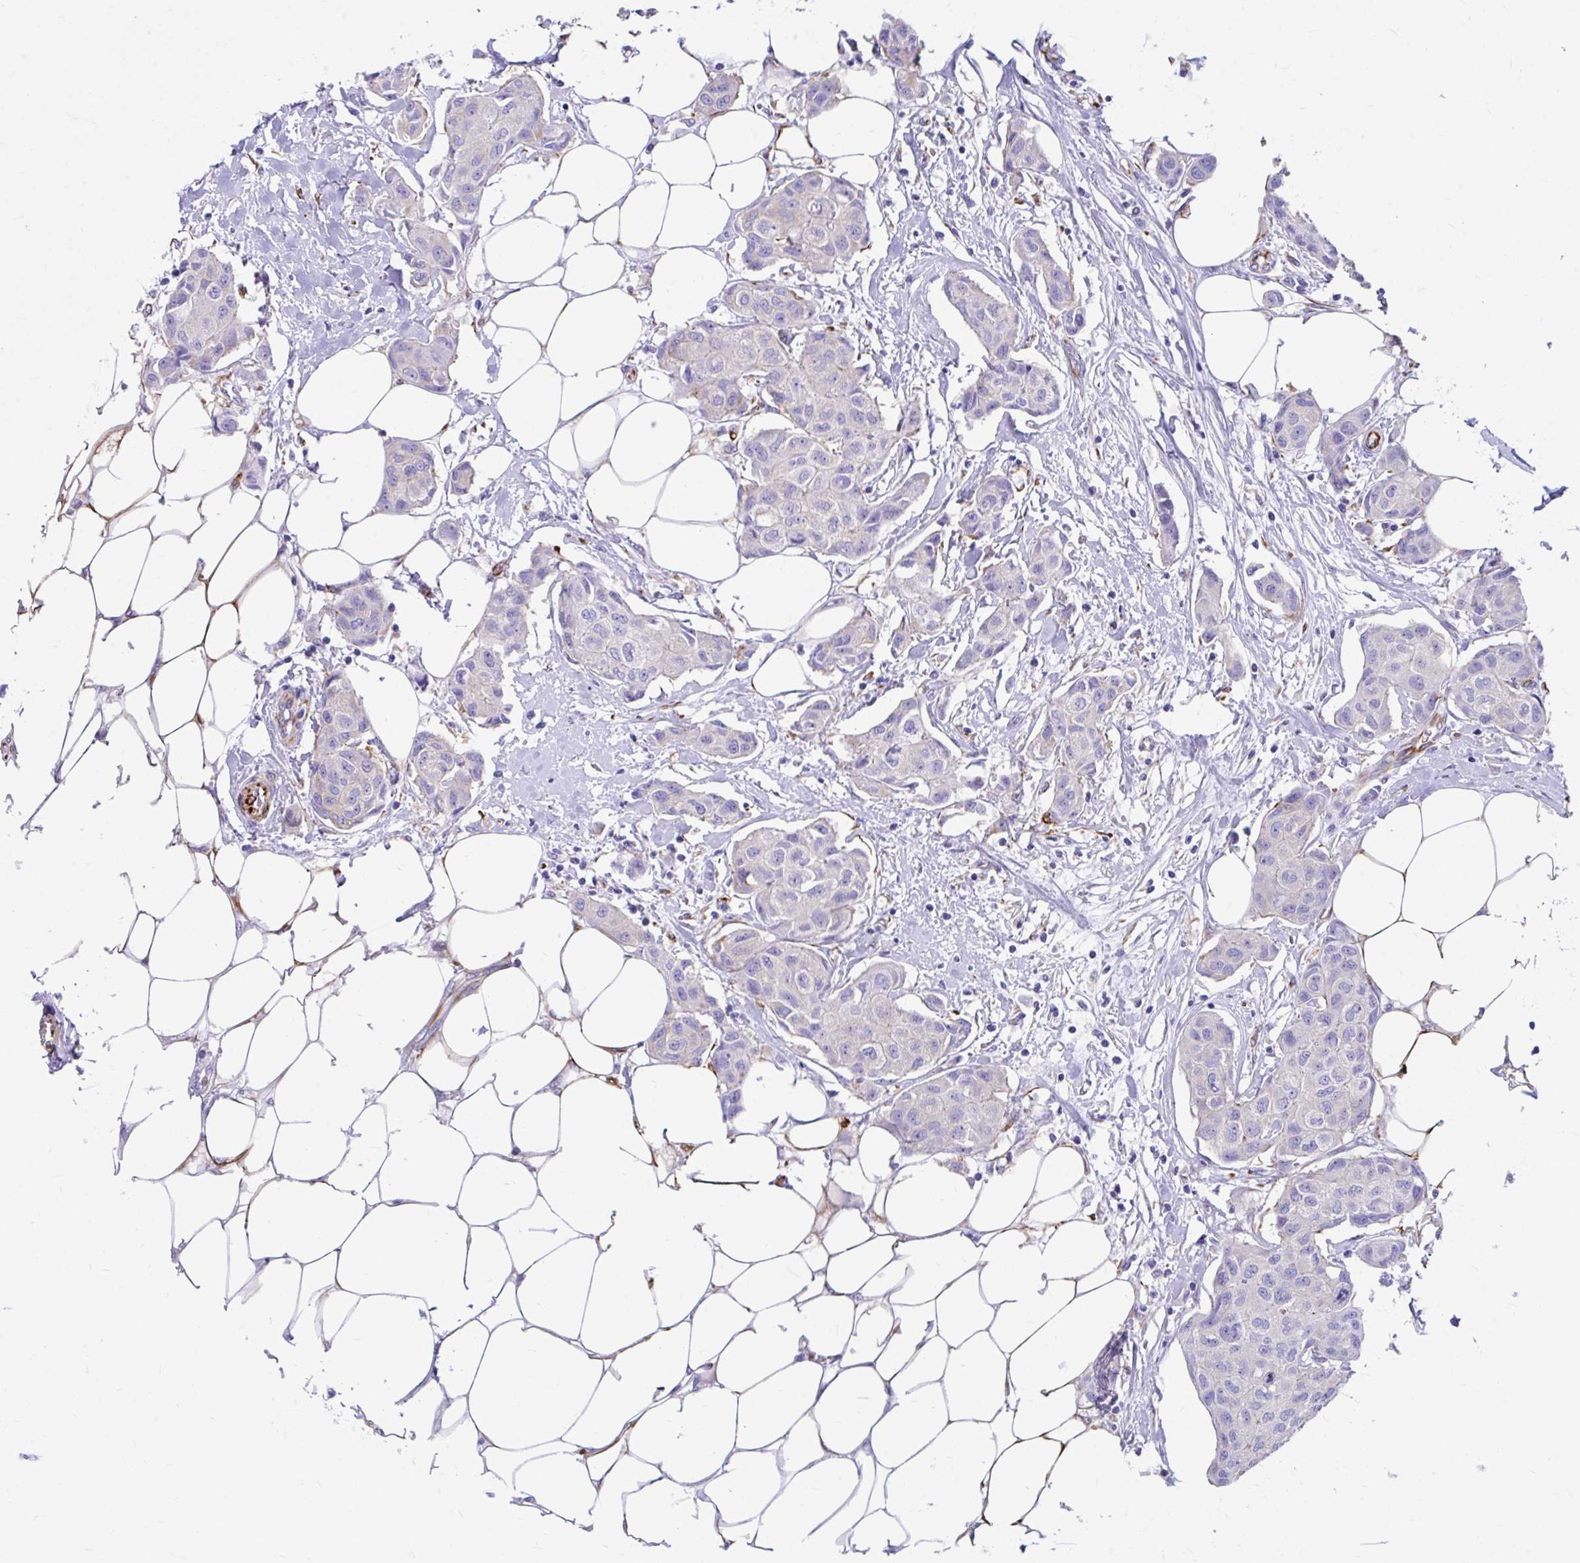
{"staining": {"intensity": "negative", "quantity": "none", "location": "none"}, "tissue": "breast cancer", "cell_type": "Tumor cells", "image_type": "cancer", "snomed": [{"axis": "morphology", "description": "Duct carcinoma"}, {"axis": "topography", "description": "Breast"}, {"axis": "topography", "description": "Lymph node"}], "caption": "DAB immunohistochemical staining of human intraductal carcinoma (breast) reveals no significant expression in tumor cells.", "gene": "ZNF699", "patient": {"sex": "female", "age": 80}}